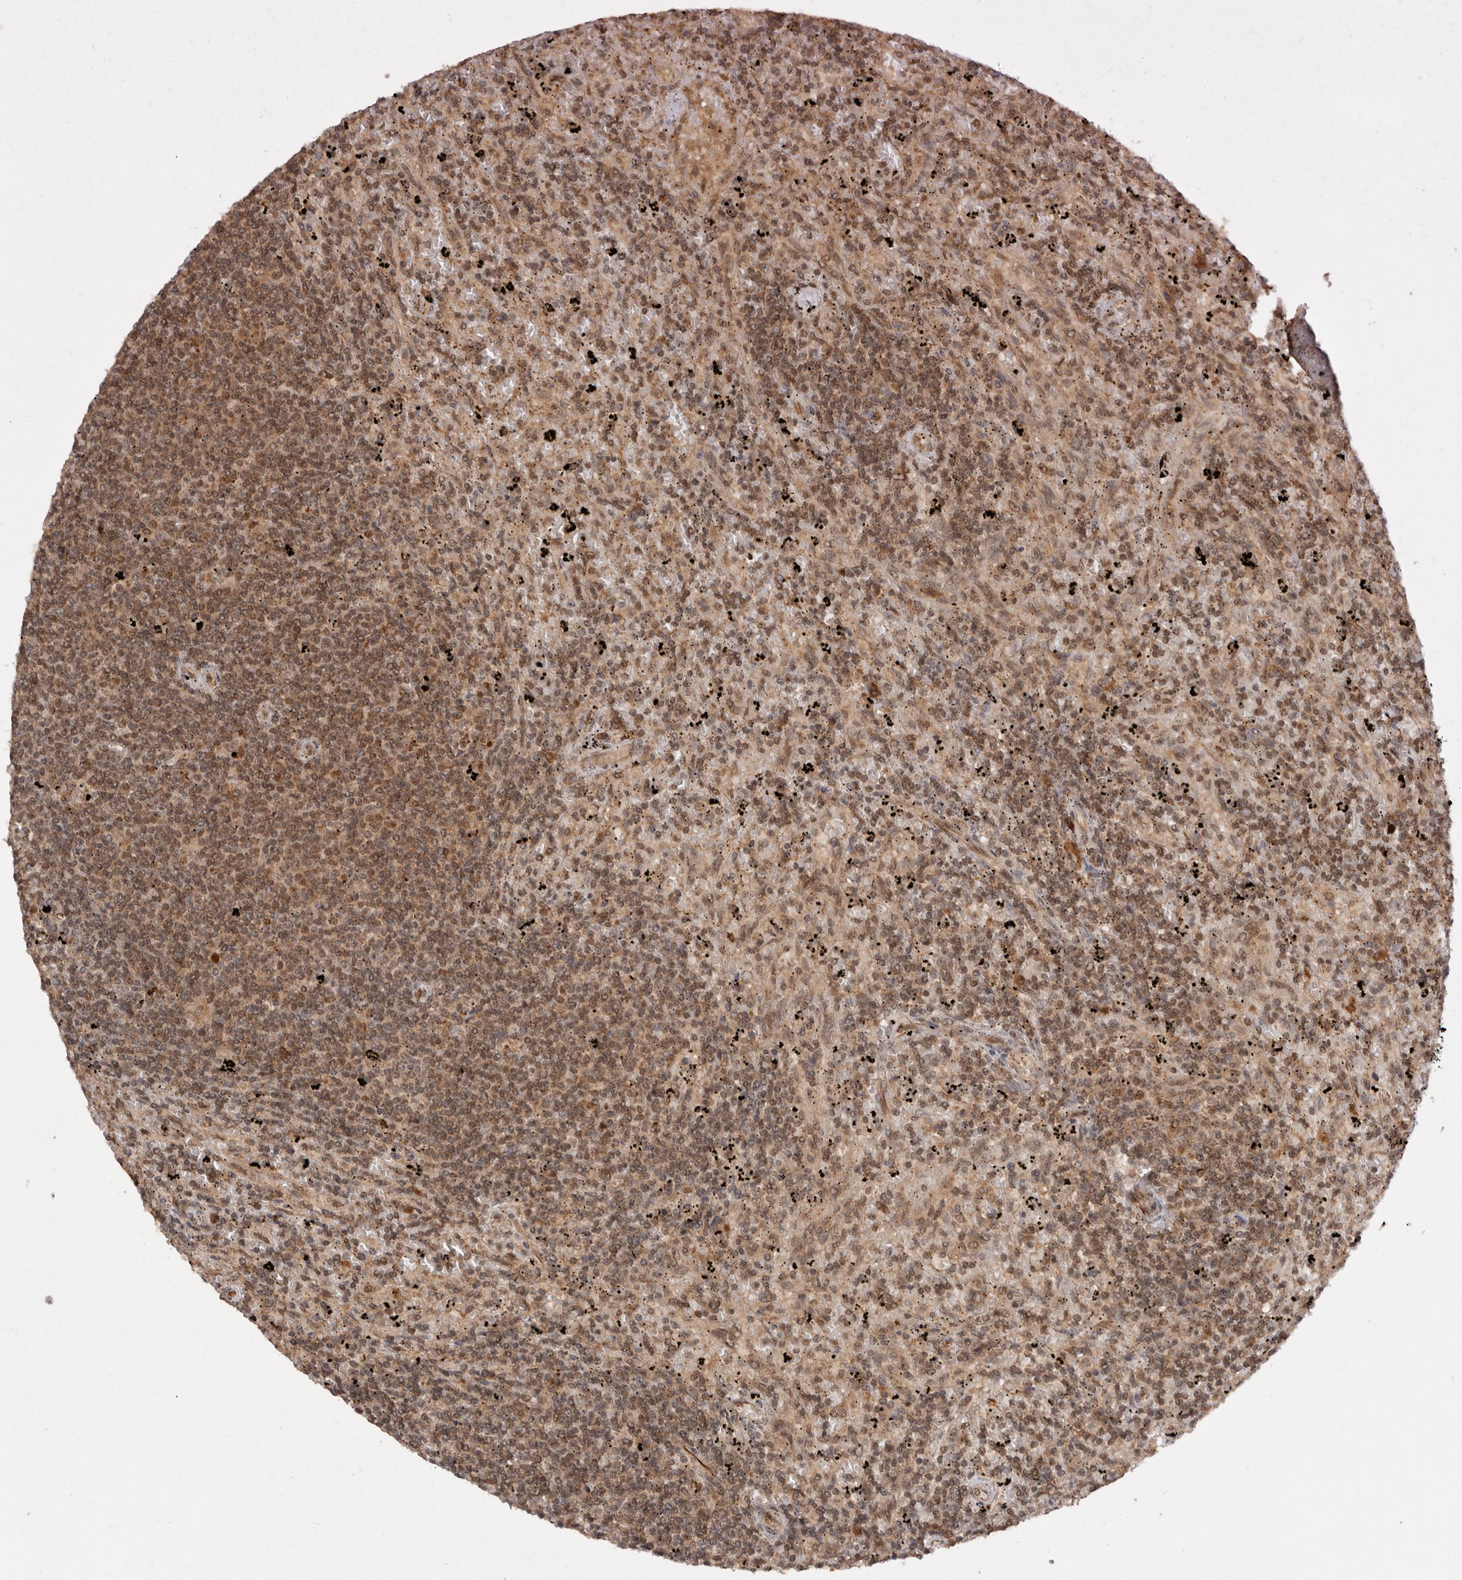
{"staining": {"intensity": "moderate", "quantity": ">75%", "location": "cytoplasmic/membranous,nuclear"}, "tissue": "lymphoma", "cell_type": "Tumor cells", "image_type": "cancer", "snomed": [{"axis": "morphology", "description": "Malignant lymphoma, non-Hodgkin's type, Low grade"}, {"axis": "topography", "description": "Spleen"}], "caption": "Brown immunohistochemical staining in lymphoma demonstrates moderate cytoplasmic/membranous and nuclear positivity in approximately >75% of tumor cells.", "gene": "TARS2", "patient": {"sex": "male", "age": 76}}